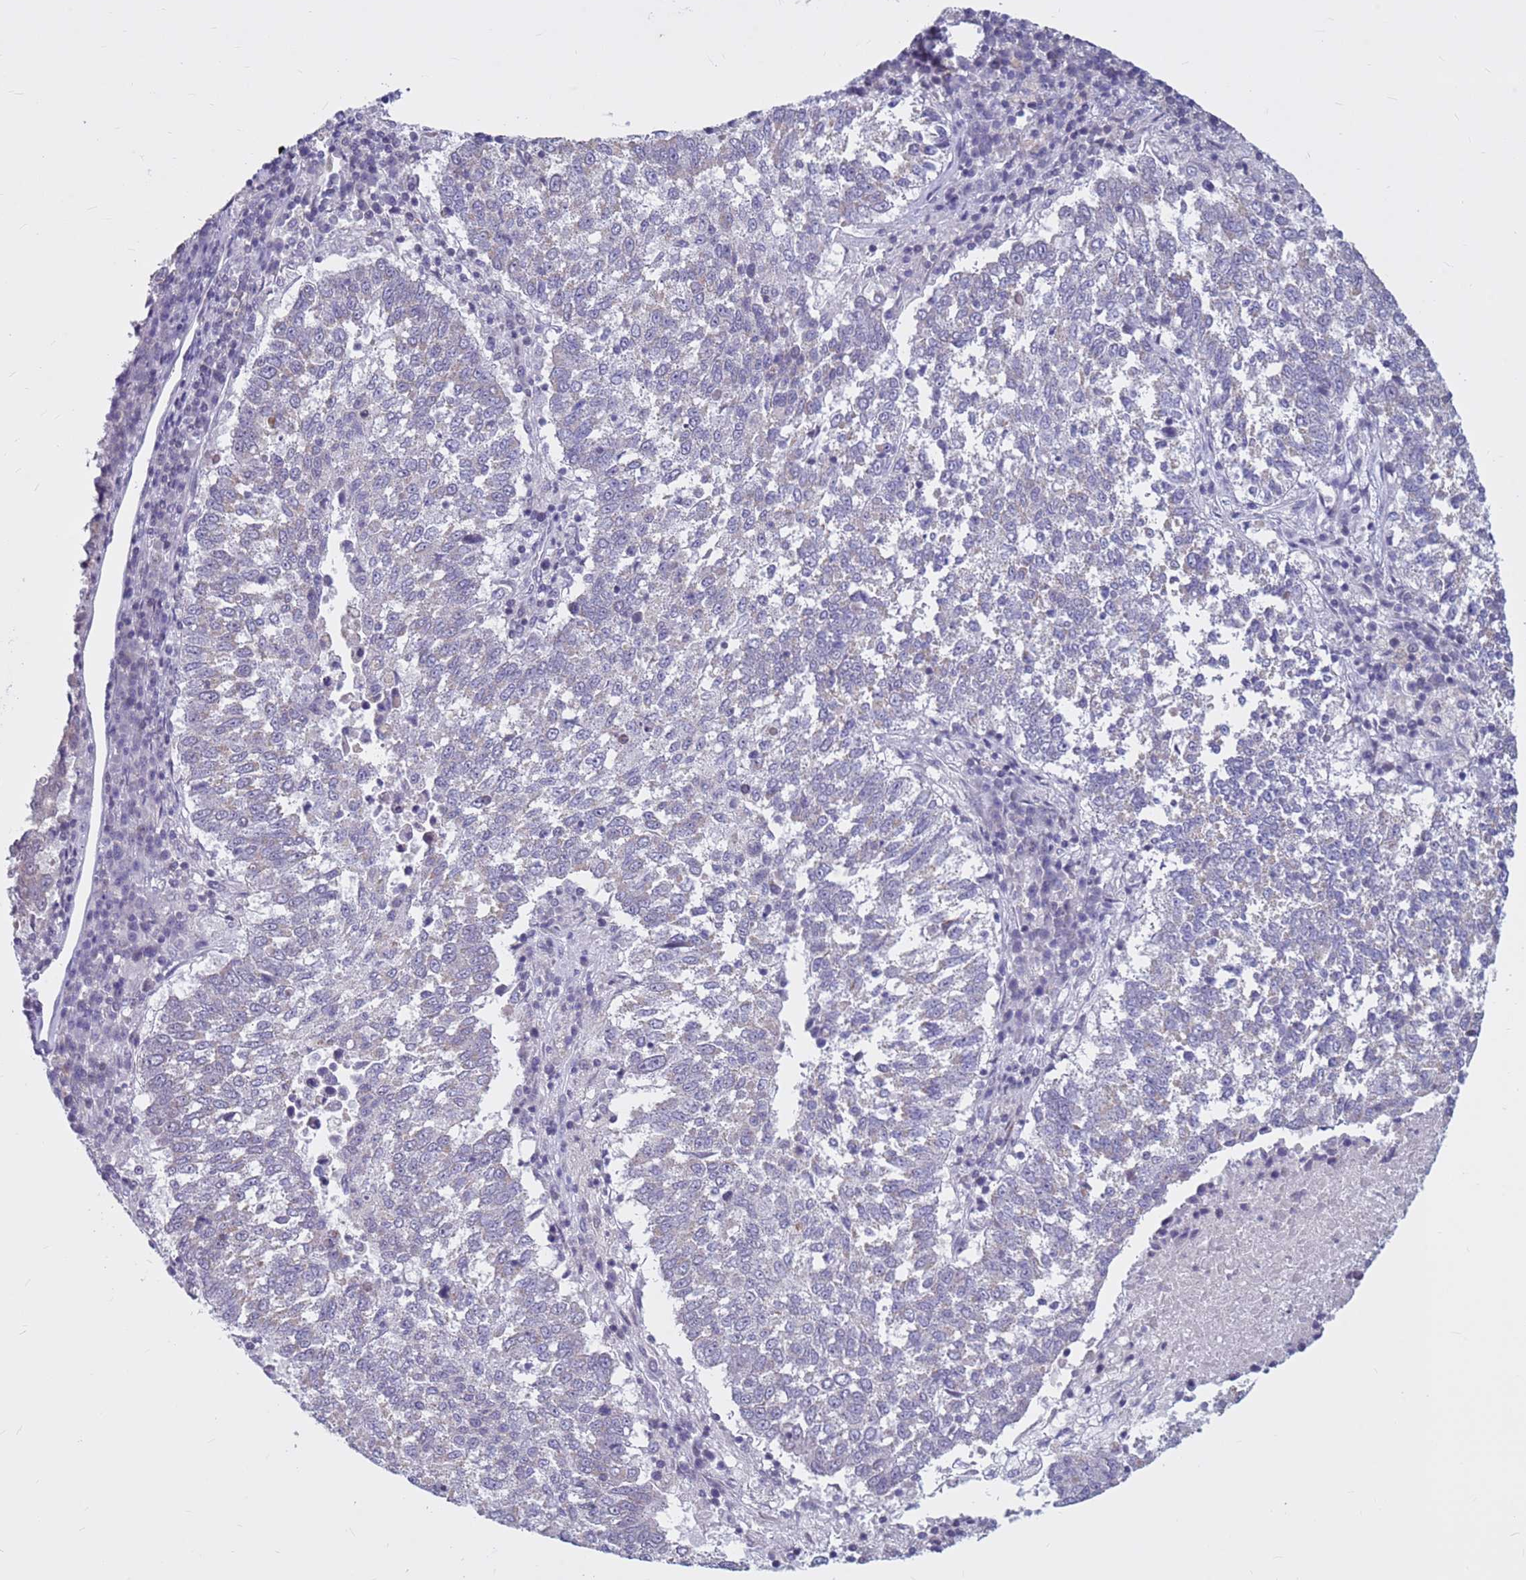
{"staining": {"intensity": "negative", "quantity": "none", "location": "none"}, "tissue": "lung cancer", "cell_type": "Tumor cells", "image_type": "cancer", "snomed": [{"axis": "morphology", "description": "Squamous cell carcinoma, NOS"}, {"axis": "topography", "description": "Lung"}], "caption": "Immunohistochemical staining of human squamous cell carcinoma (lung) exhibits no significant expression in tumor cells.", "gene": "CDK2AP2", "patient": {"sex": "male", "age": 73}}